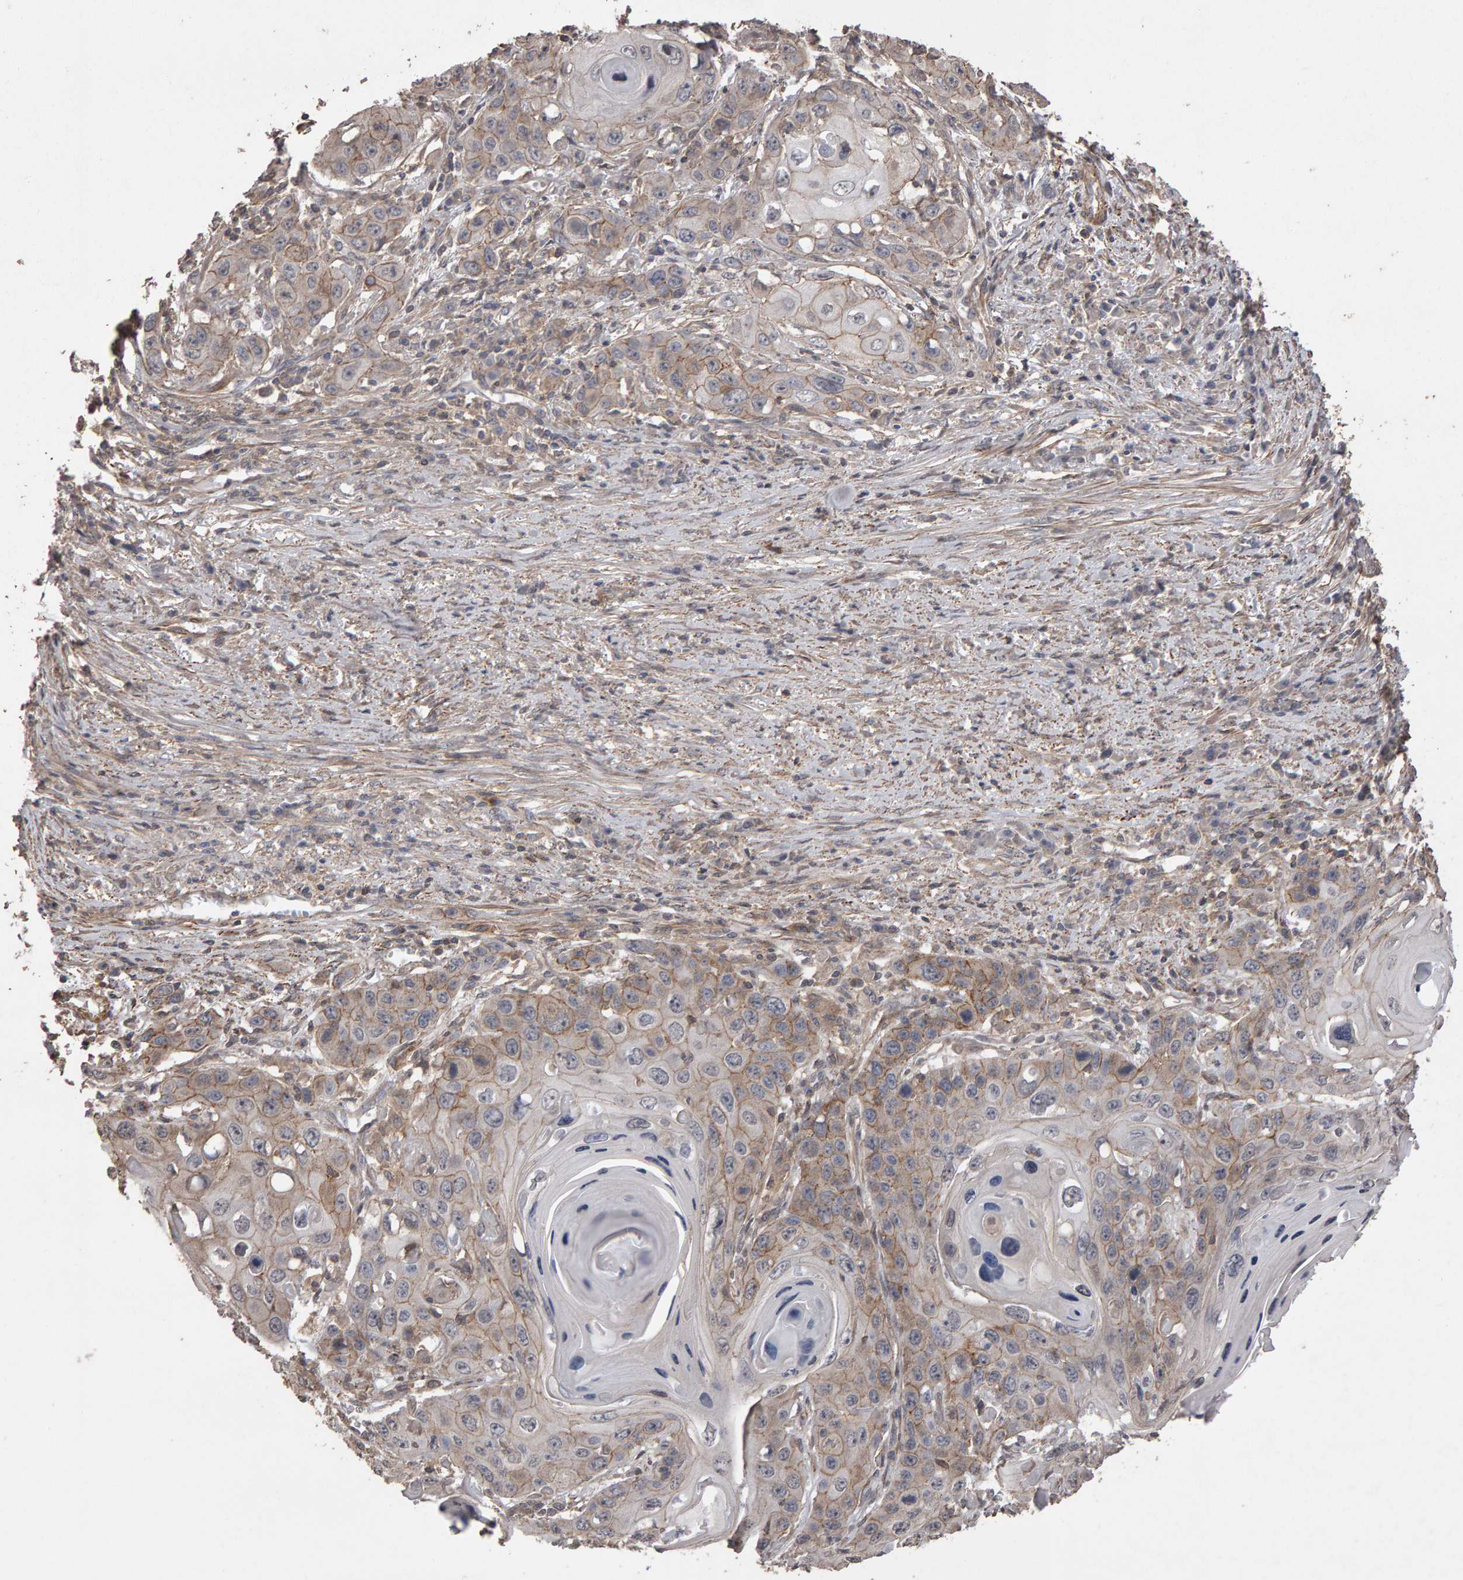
{"staining": {"intensity": "moderate", "quantity": "<25%", "location": "cytoplasmic/membranous"}, "tissue": "skin cancer", "cell_type": "Tumor cells", "image_type": "cancer", "snomed": [{"axis": "morphology", "description": "Squamous cell carcinoma, NOS"}, {"axis": "topography", "description": "Skin"}], "caption": "A low amount of moderate cytoplasmic/membranous staining is present in approximately <25% of tumor cells in squamous cell carcinoma (skin) tissue.", "gene": "SCRIB", "patient": {"sex": "male", "age": 55}}